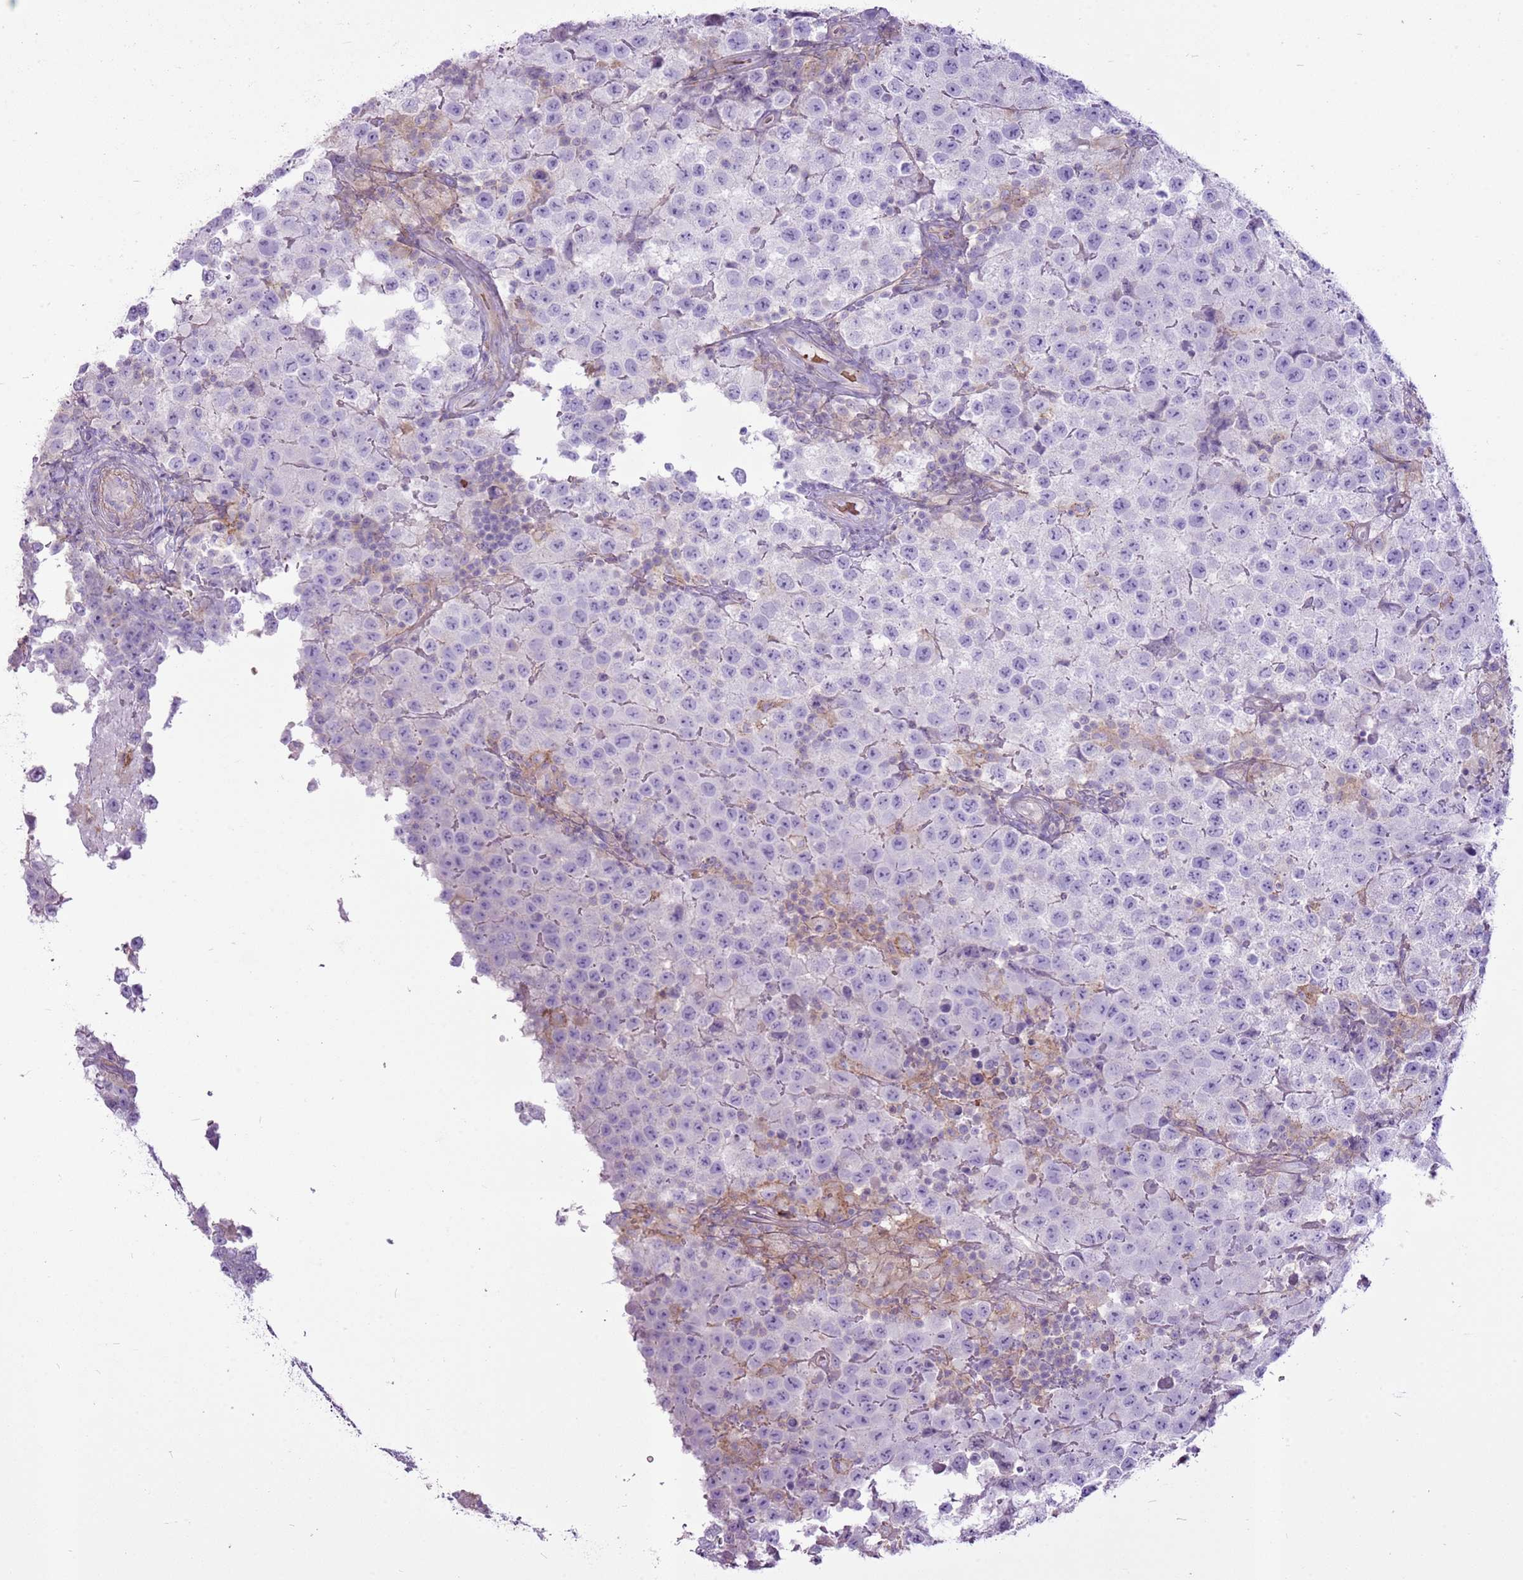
{"staining": {"intensity": "negative", "quantity": "none", "location": "none"}, "tissue": "testis cancer", "cell_type": "Tumor cells", "image_type": "cancer", "snomed": [{"axis": "morphology", "description": "Seminoma, NOS"}, {"axis": "morphology", "description": "Carcinoma, Embryonal, NOS"}, {"axis": "topography", "description": "Testis"}], "caption": "This is an immunohistochemistry (IHC) micrograph of human testis cancer (embryonal carcinoma). There is no positivity in tumor cells.", "gene": "CHAC2", "patient": {"sex": "male", "age": 41}}